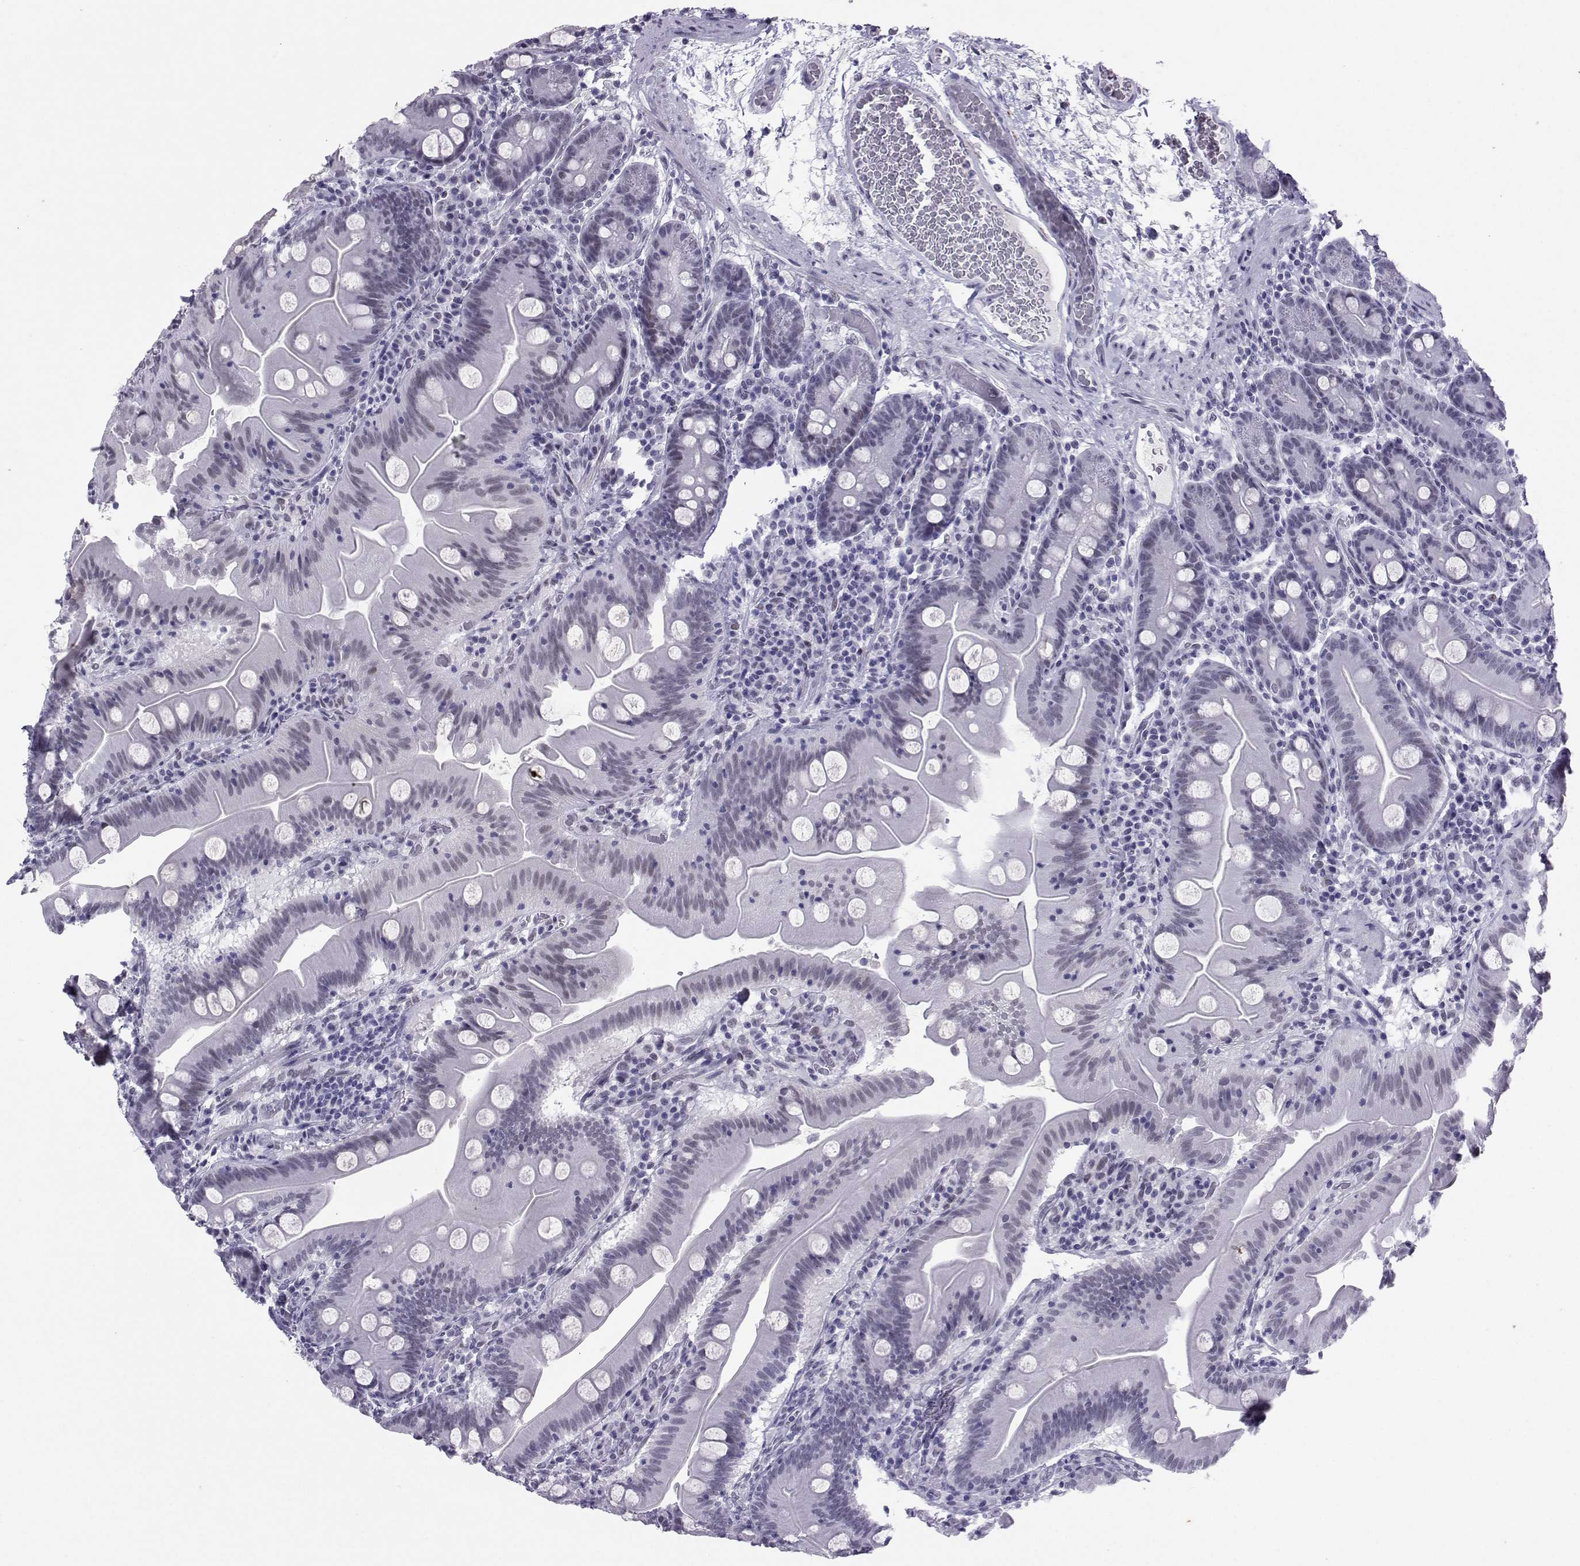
{"staining": {"intensity": "negative", "quantity": "none", "location": "none"}, "tissue": "small intestine", "cell_type": "Glandular cells", "image_type": "normal", "snomed": [{"axis": "morphology", "description": "Normal tissue, NOS"}, {"axis": "topography", "description": "Small intestine"}], "caption": "Immunohistochemistry (IHC) of benign human small intestine displays no staining in glandular cells.", "gene": "LORICRIN", "patient": {"sex": "male", "age": 37}}